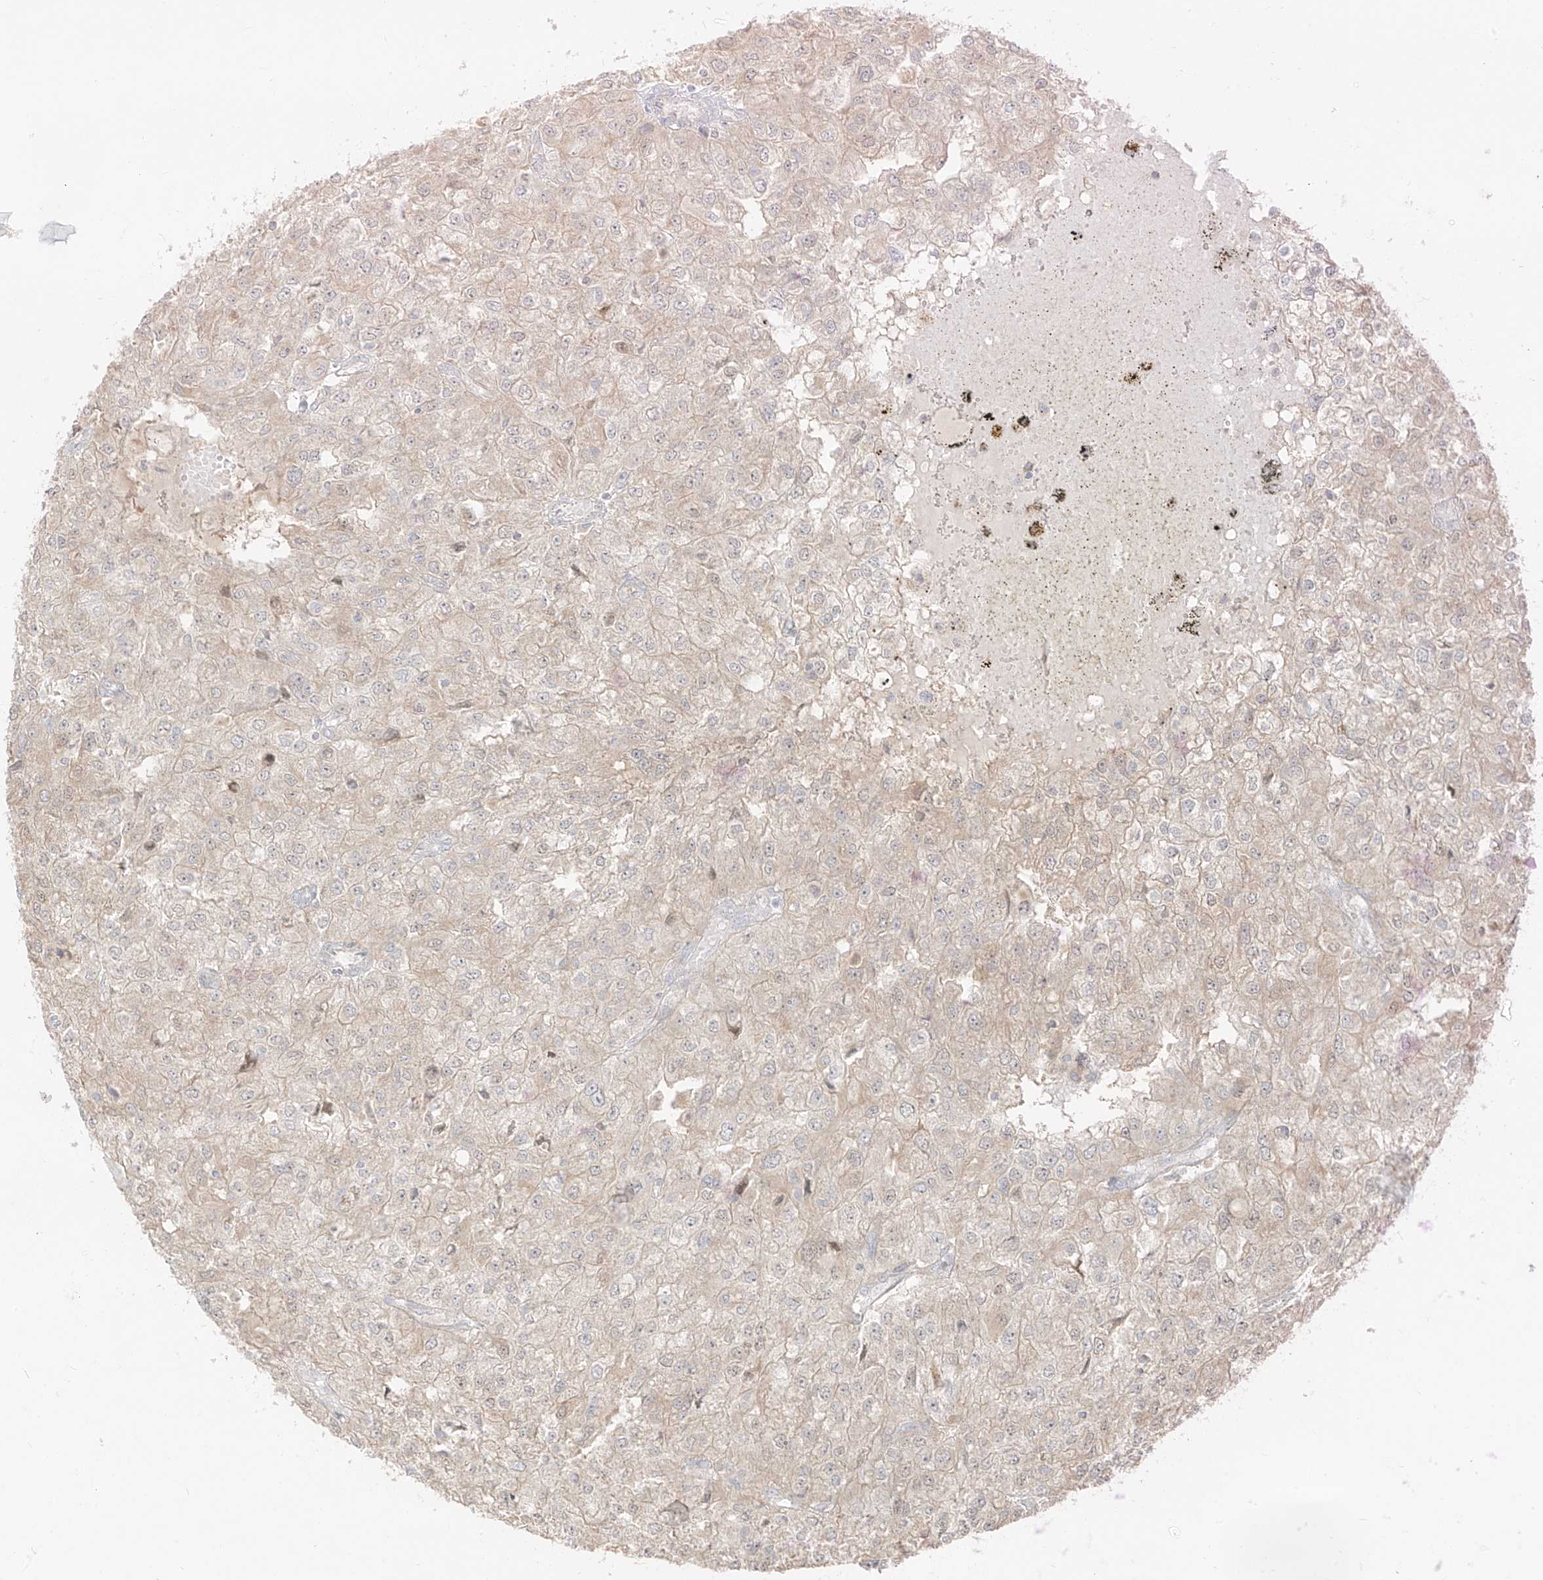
{"staining": {"intensity": "negative", "quantity": "none", "location": "none"}, "tissue": "renal cancer", "cell_type": "Tumor cells", "image_type": "cancer", "snomed": [{"axis": "morphology", "description": "Adenocarcinoma, NOS"}, {"axis": "topography", "description": "Kidney"}], "caption": "Tumor cells show no significant protein expression in renal cancer (adenocarcinoma).", "gene": "LIPT1", "patient": {"sex": "female", "age": 54}}